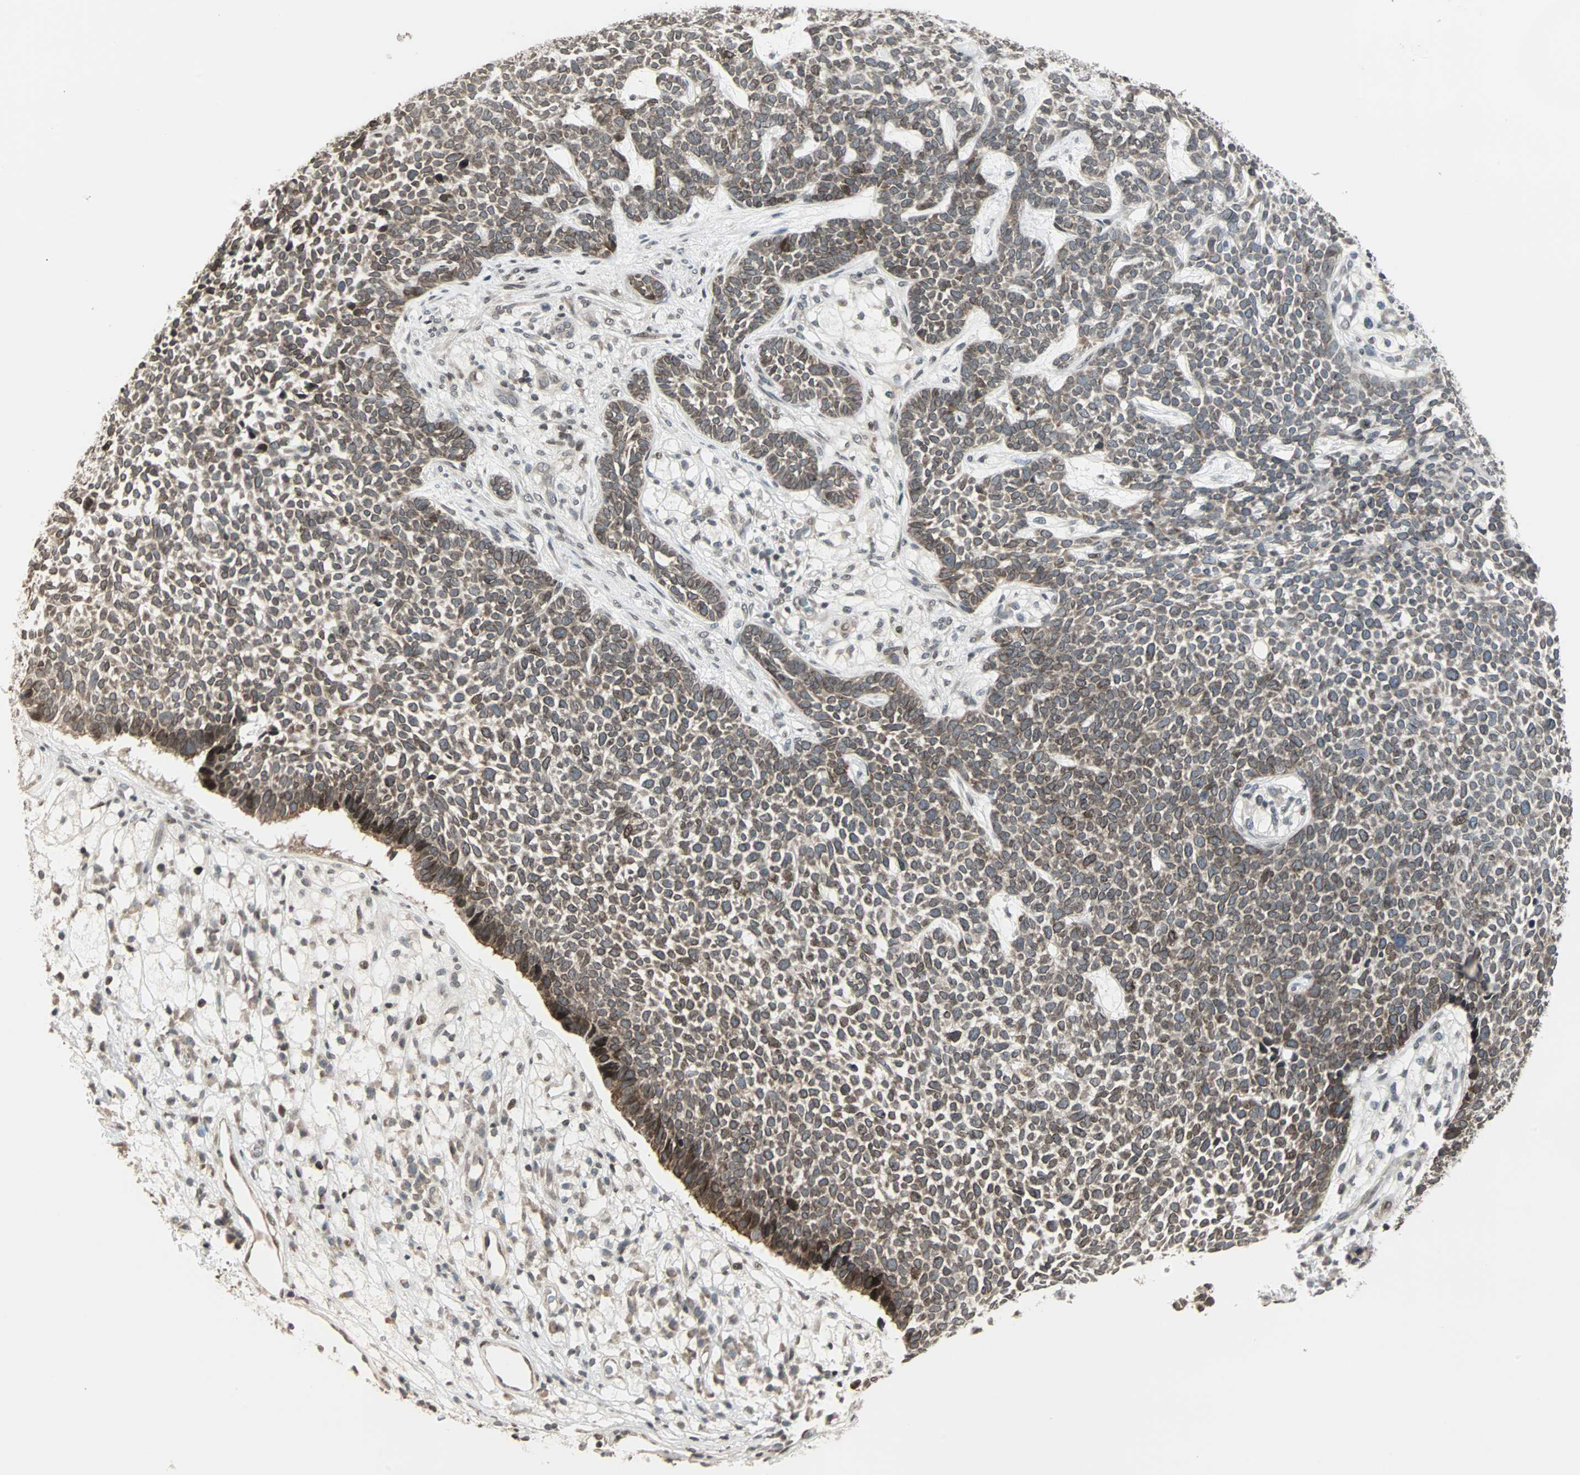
{"staining": {"intensity": "weak", "quantity": ">75%", "location": "cytoplasmic/membranous,nuclear"}, "tissue": "skin cancer", "cell_type": "Tumor cells", "image_type": "cancer", "snomed": [{"axis": "morphology", "description": "Basal cell carcinoma"}, {"axis": "topography", "description": "Skin"}], "caption": "A micrograph of human skin cancer stained for a protein reveals weak cytoplasmic/membranous and nuclear brown staining in tumor cells.", "gene": "CBLC", "patient": {"sex": "female", "age": 84}}